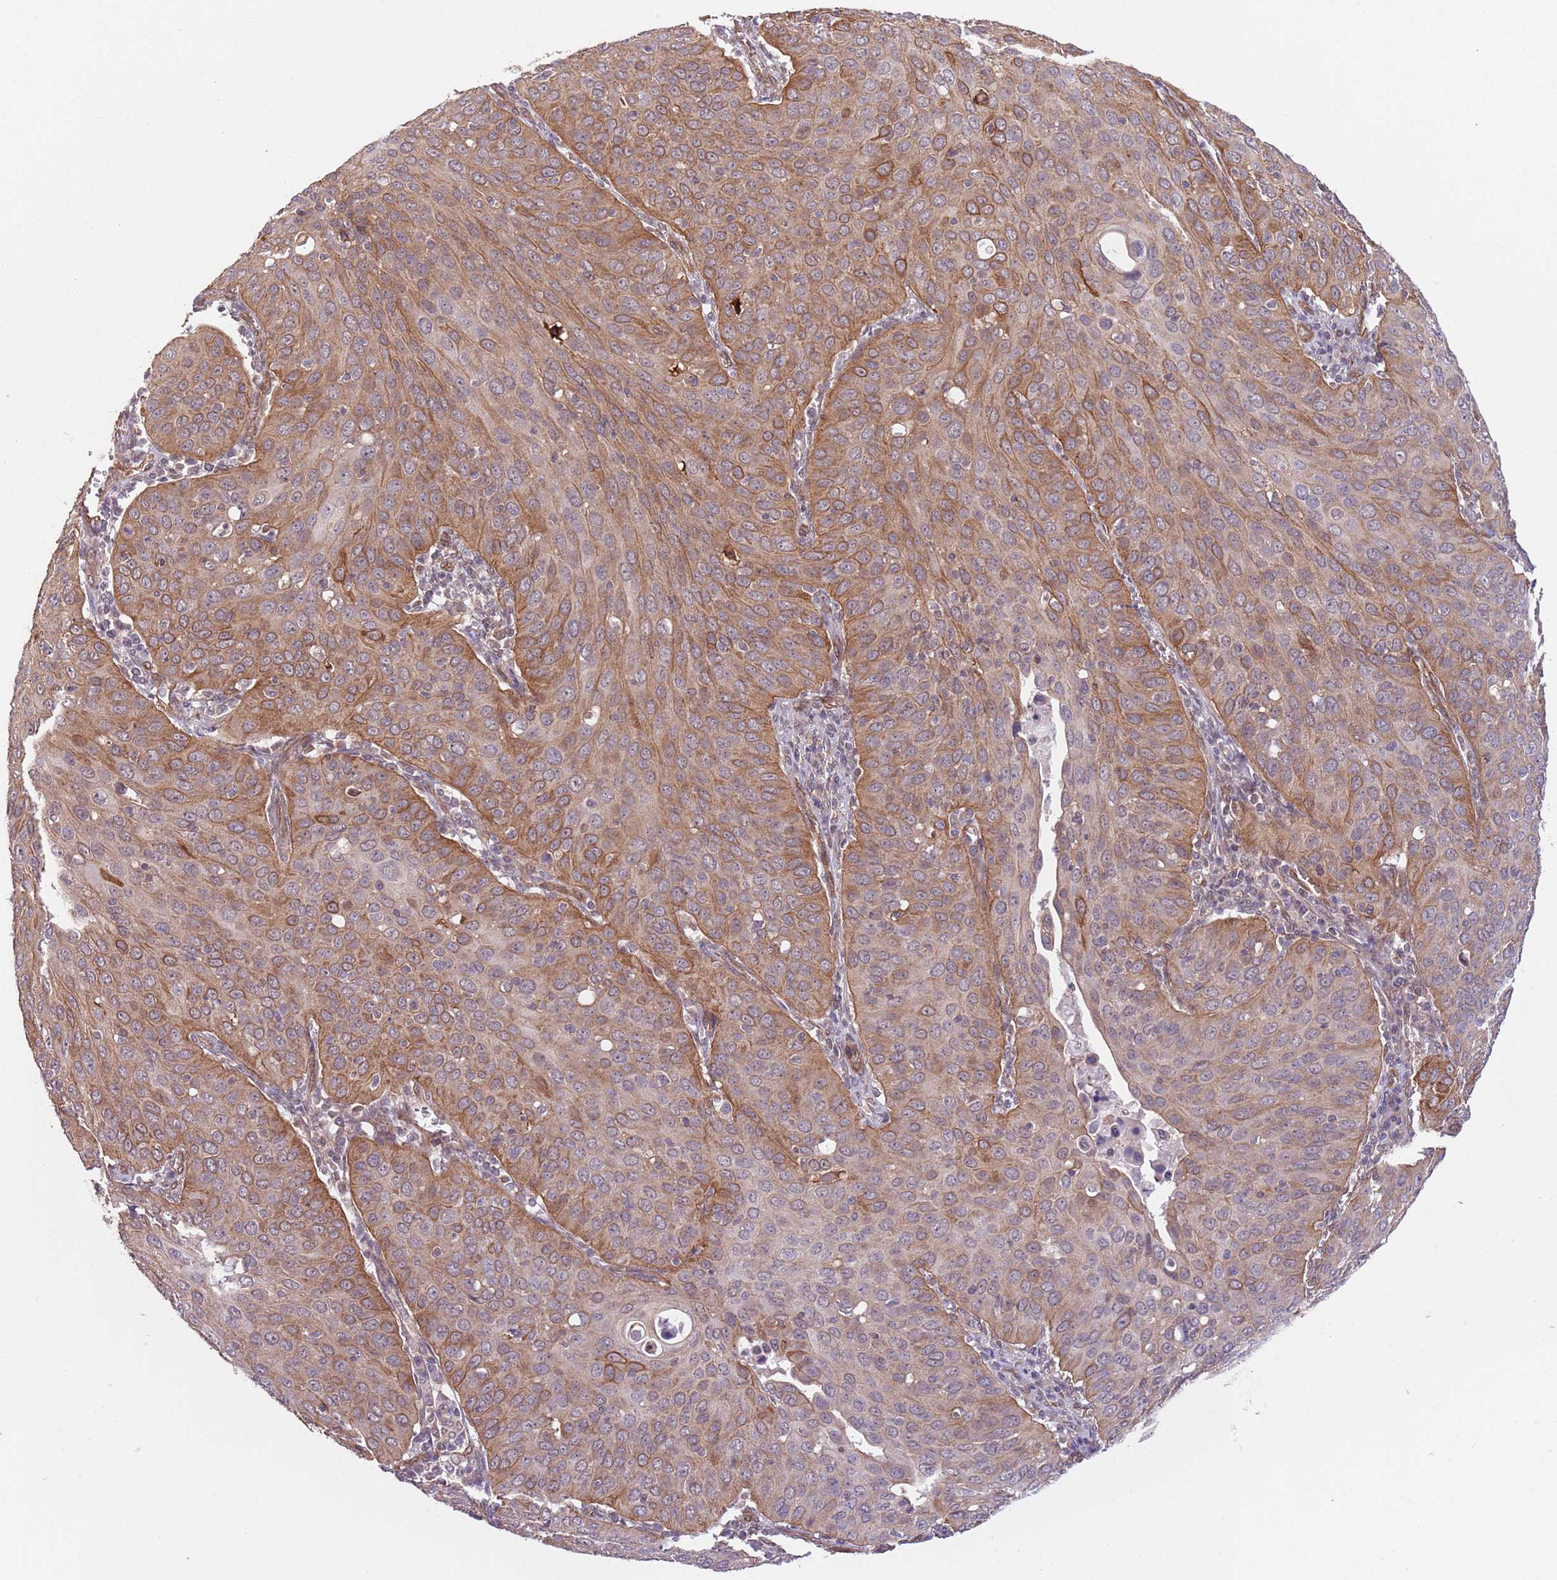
{"staining": {"intensity": "moderate", "quantity": "25%-75%", "location": "cytoplasmic/membranous"}, "tissue": "cervical cancer", "cell_type": "Tumor cells", "image_type": "cancer", "snomed": [{"axis": "morphology", "description": "Squamous cell carcinoma, NOS"}, {"axis": "topography", "description": "Cervix"}], "caption": "Protein positivity by immunohistochemistry (IHC) shows moderate cytoplasmic/membranous expression in about 25%-75% of tumor cells in cervical squamous cell carcinoma.", "gene": "CREBZF", "patient": {"sex": "female", "age": 36}}